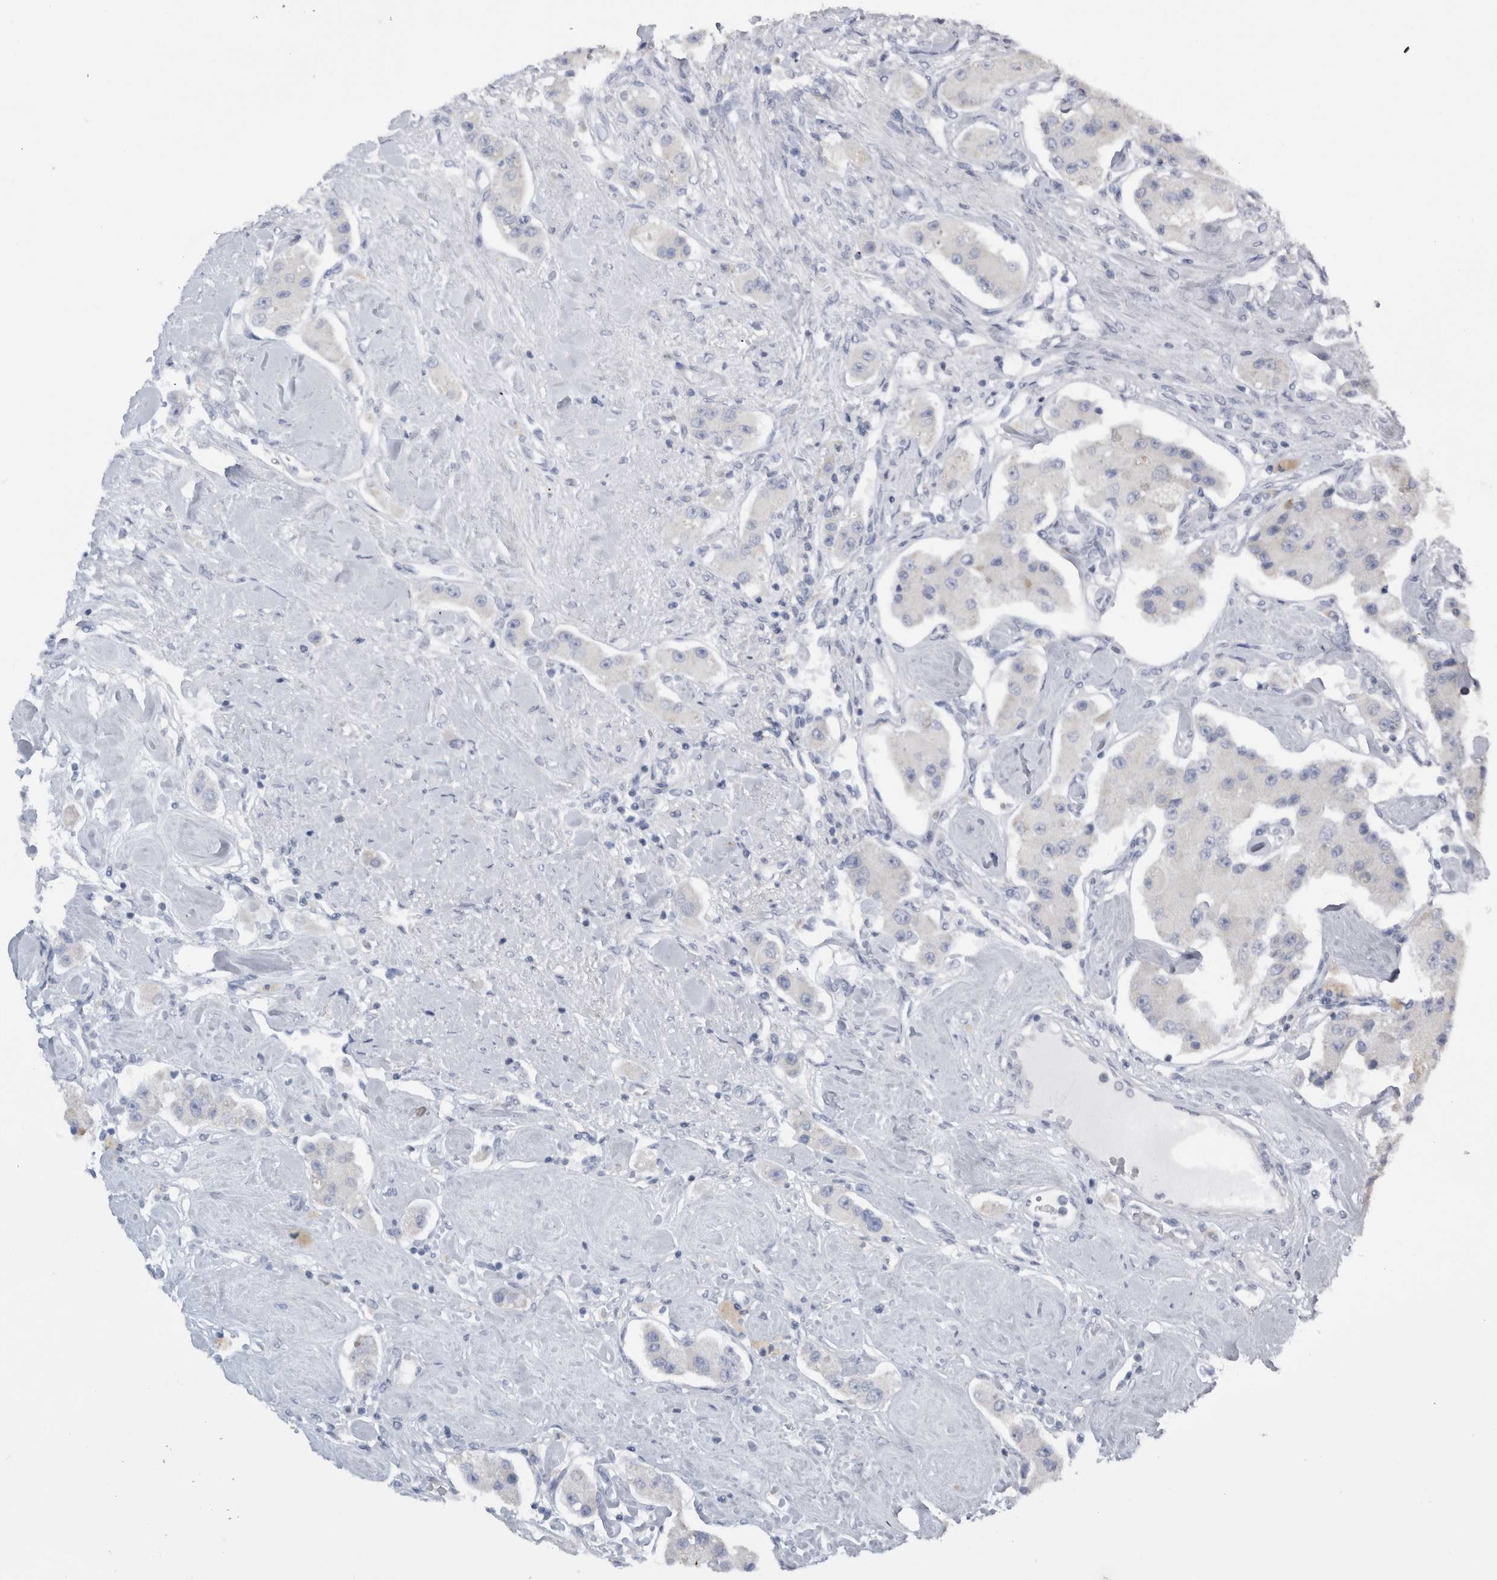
{"staining": {"intensity": "negative", "quantity": "none", "location": "none"}, "tissue": "carcinoid", "cell_type": "Tumor cells", "image_type": "cancer", "snomed": [{"axis": "morphology", "description": "Carcinoid, malignant, NOS"}, {"axis": "topography", "description": "Pancreas"}], "caption": "Immunohistochemistry (IHC) micrograph of neoplastic tissue: human carcinoid stained with DAB exhibits no significant protein staining in tumor cells.", "gene": "DHRS4", "patient": {"sex": "male", "age": 41}}